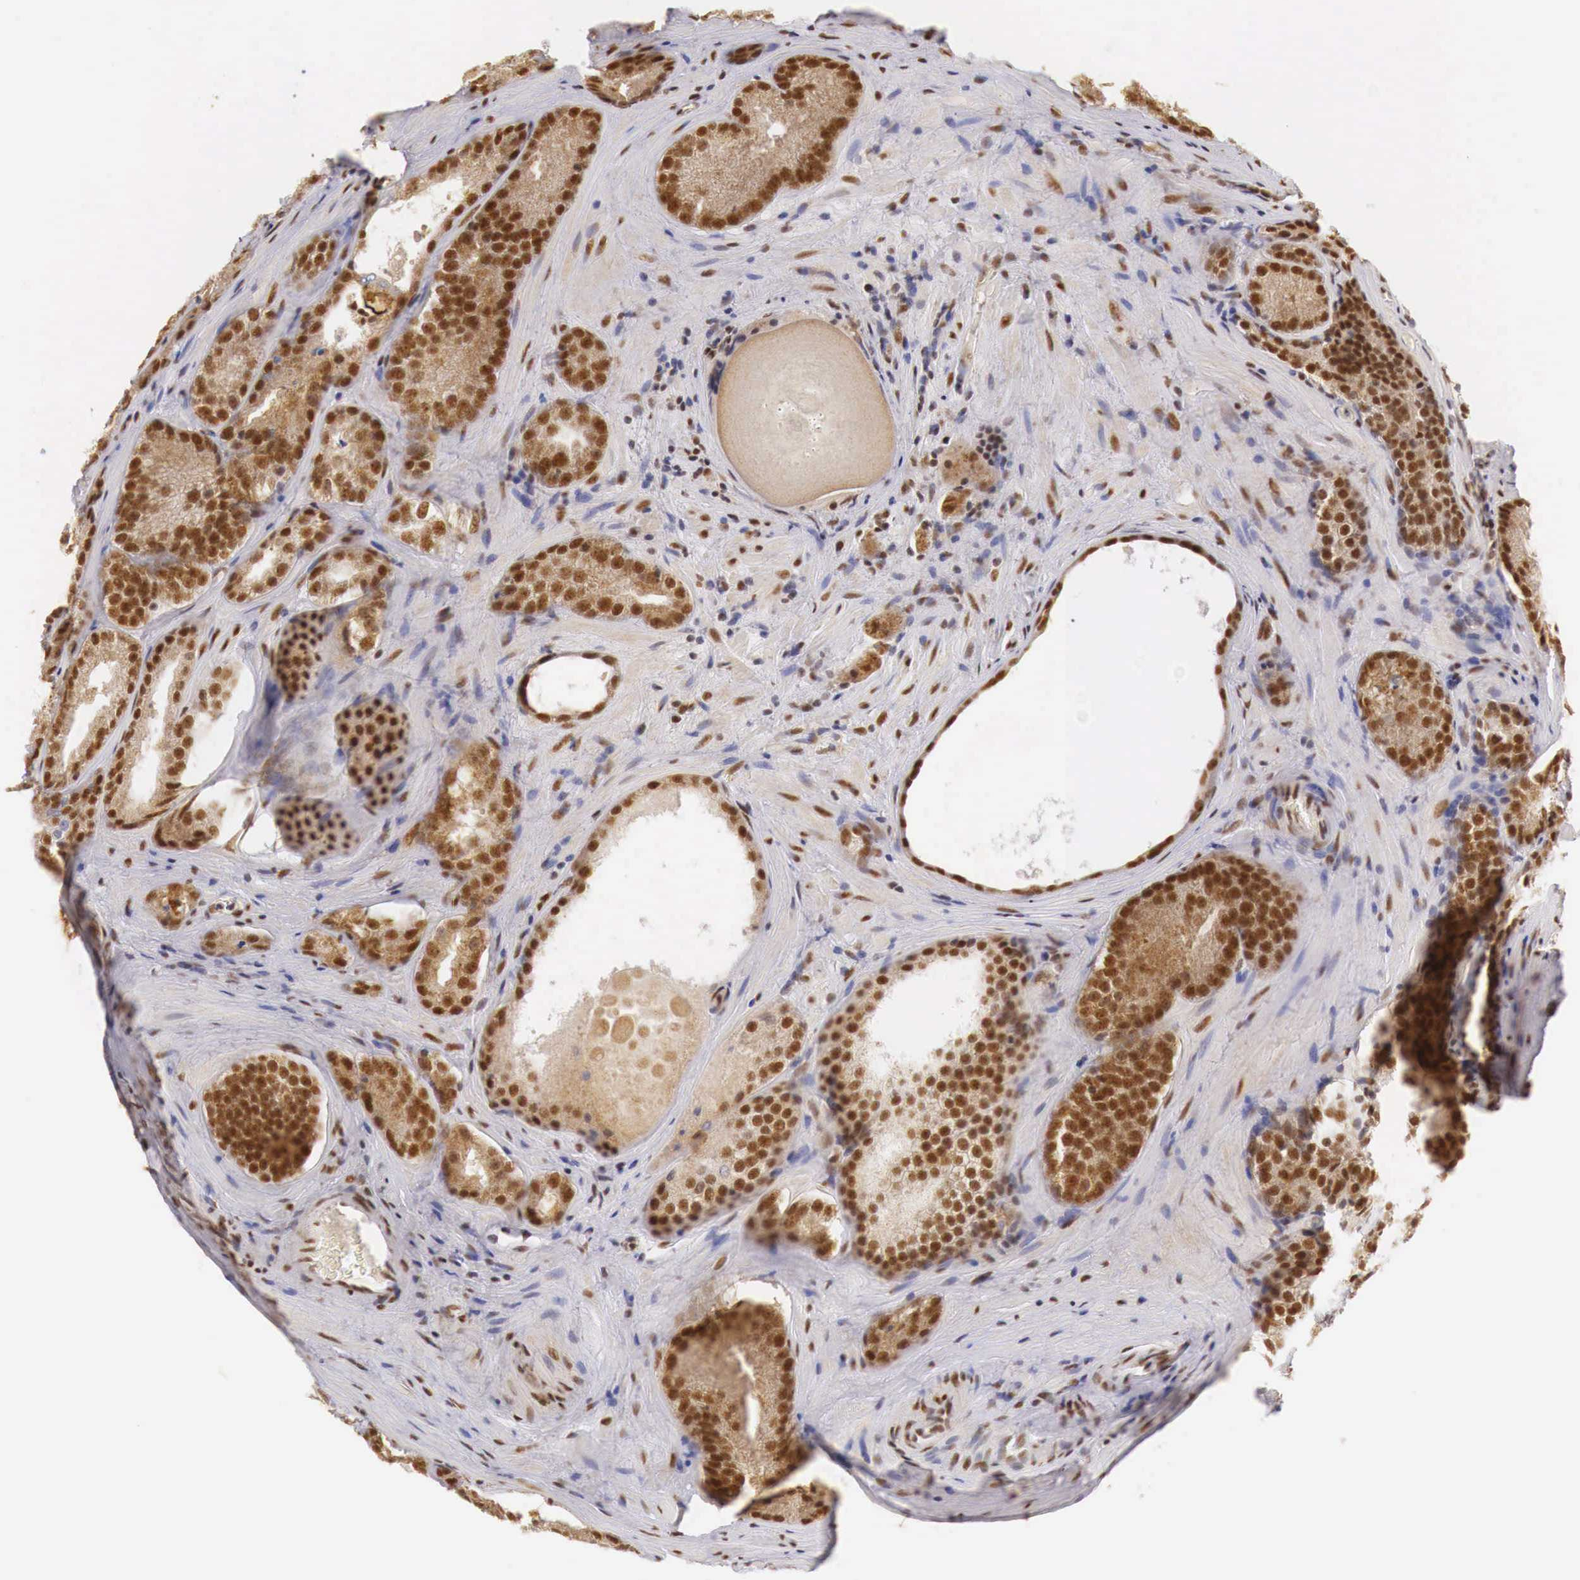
{"staining": {"intensity": "moderate", "quantity": ">75%", "location": "cytoplasmic/membranous,nuclear"}, "tissue": "prostate cancer", "cell_type": "Tumor cells", "image_type": "cancer", "snomed": [{"axis": "morphology", "description": "Adenocarcinoma, Medium grade"}, {"axis": "topography", "description": "Prostate"}], "caption": "Immunohistochemical staining of human adenocarcinoma (medium-grade) (prostate) reveals medium levels of moderate cytoplasmic/membranous and nuclear protein expression in approximately >75% of tumor cells.", "gene": "GPKOW", "patient": {"sex": "male", "age": 60}}